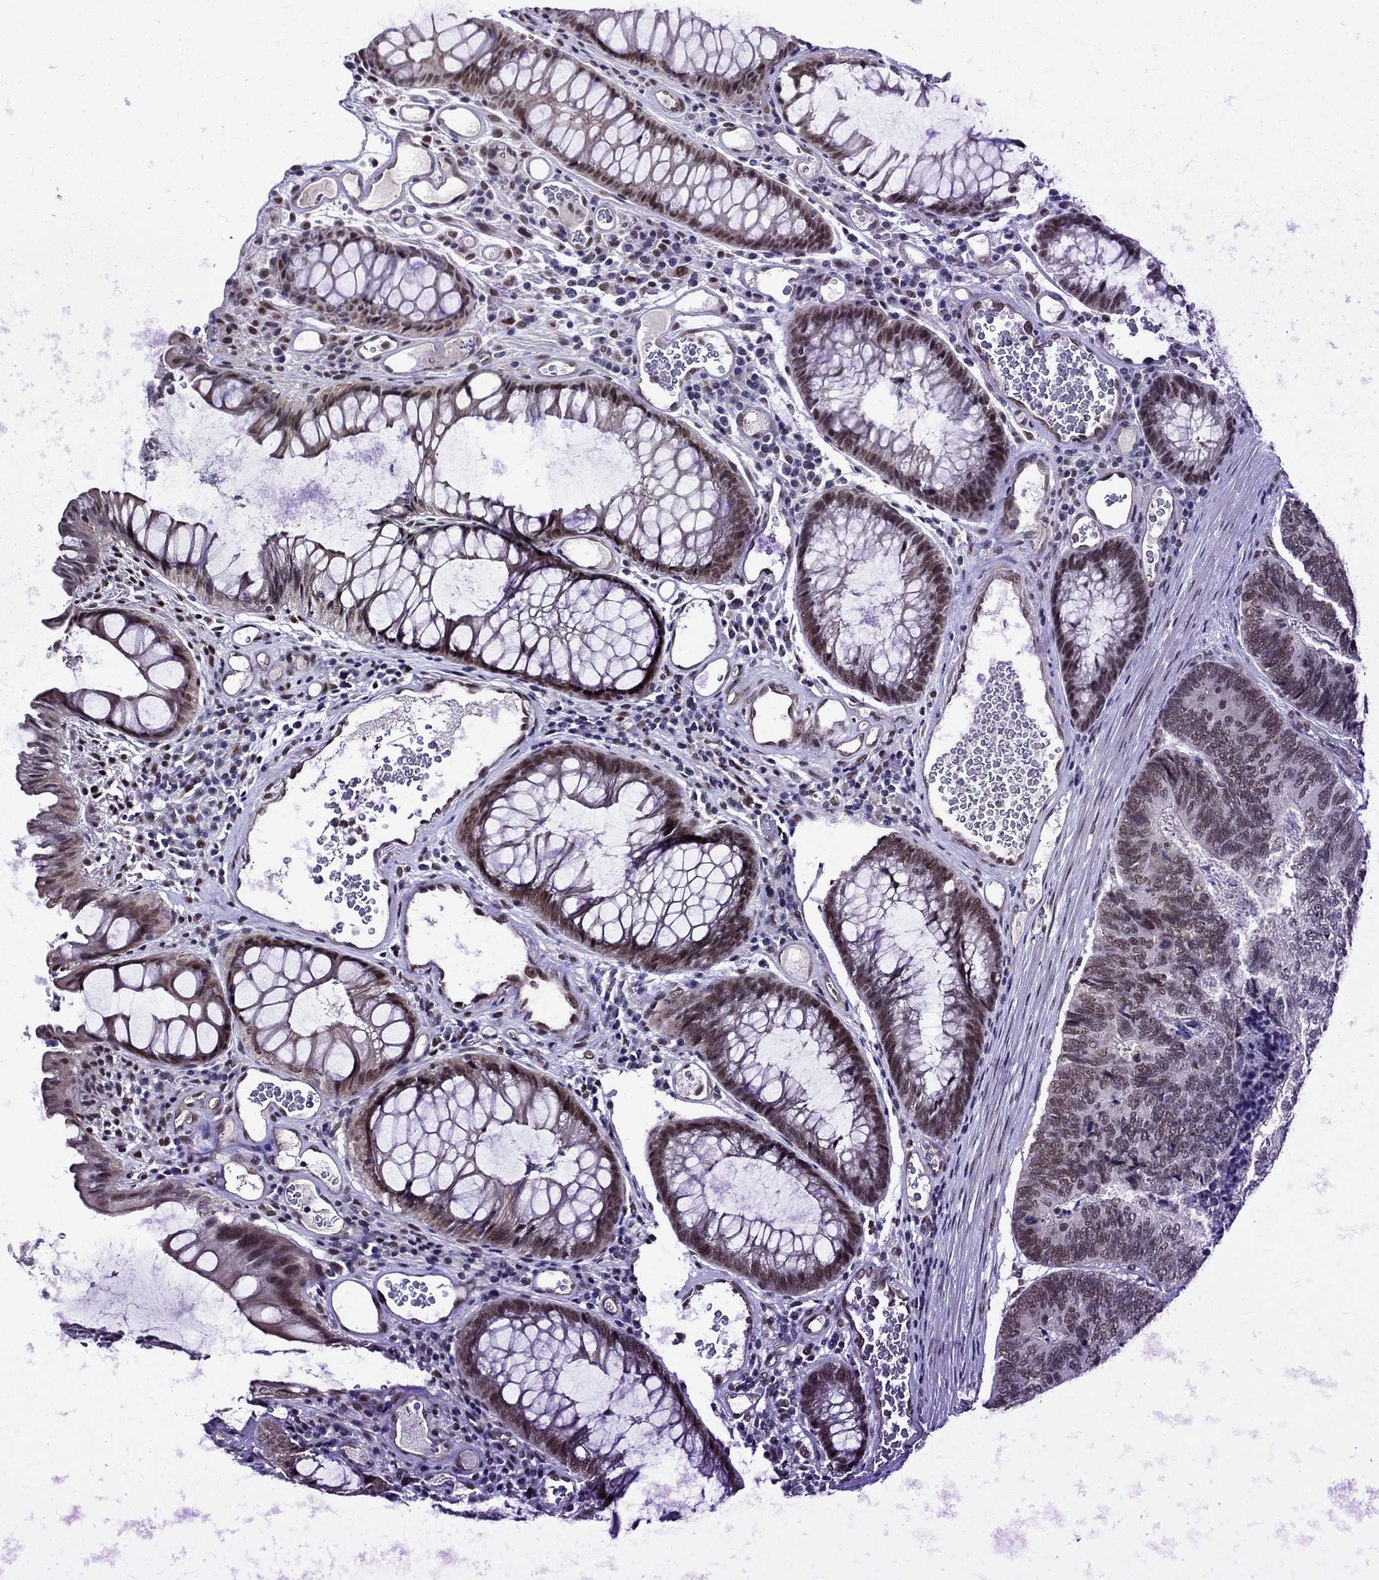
{"staining": {"intensity": "moderate", "quantity": "25%-75%", "location": "nuclear"}, "tissue": "colorectal cancer", "cell_type": "Tumor cells", "image_type": "cancer", "snomed": [{"axis": "morphology", "description": "Adenocarcinoma, NOS"}, {"axis": "topography", "description": "Colon"}], "caption": "This micrograph exhibits colorectal cancer stained with IHC to label a protein in brown. The nuclear of tumor cells show moderate positivity for the protein. Nuclei are counter-stained blue.", "gene": "ZBED1", "patient": {"sex": "female", "age": 67}}